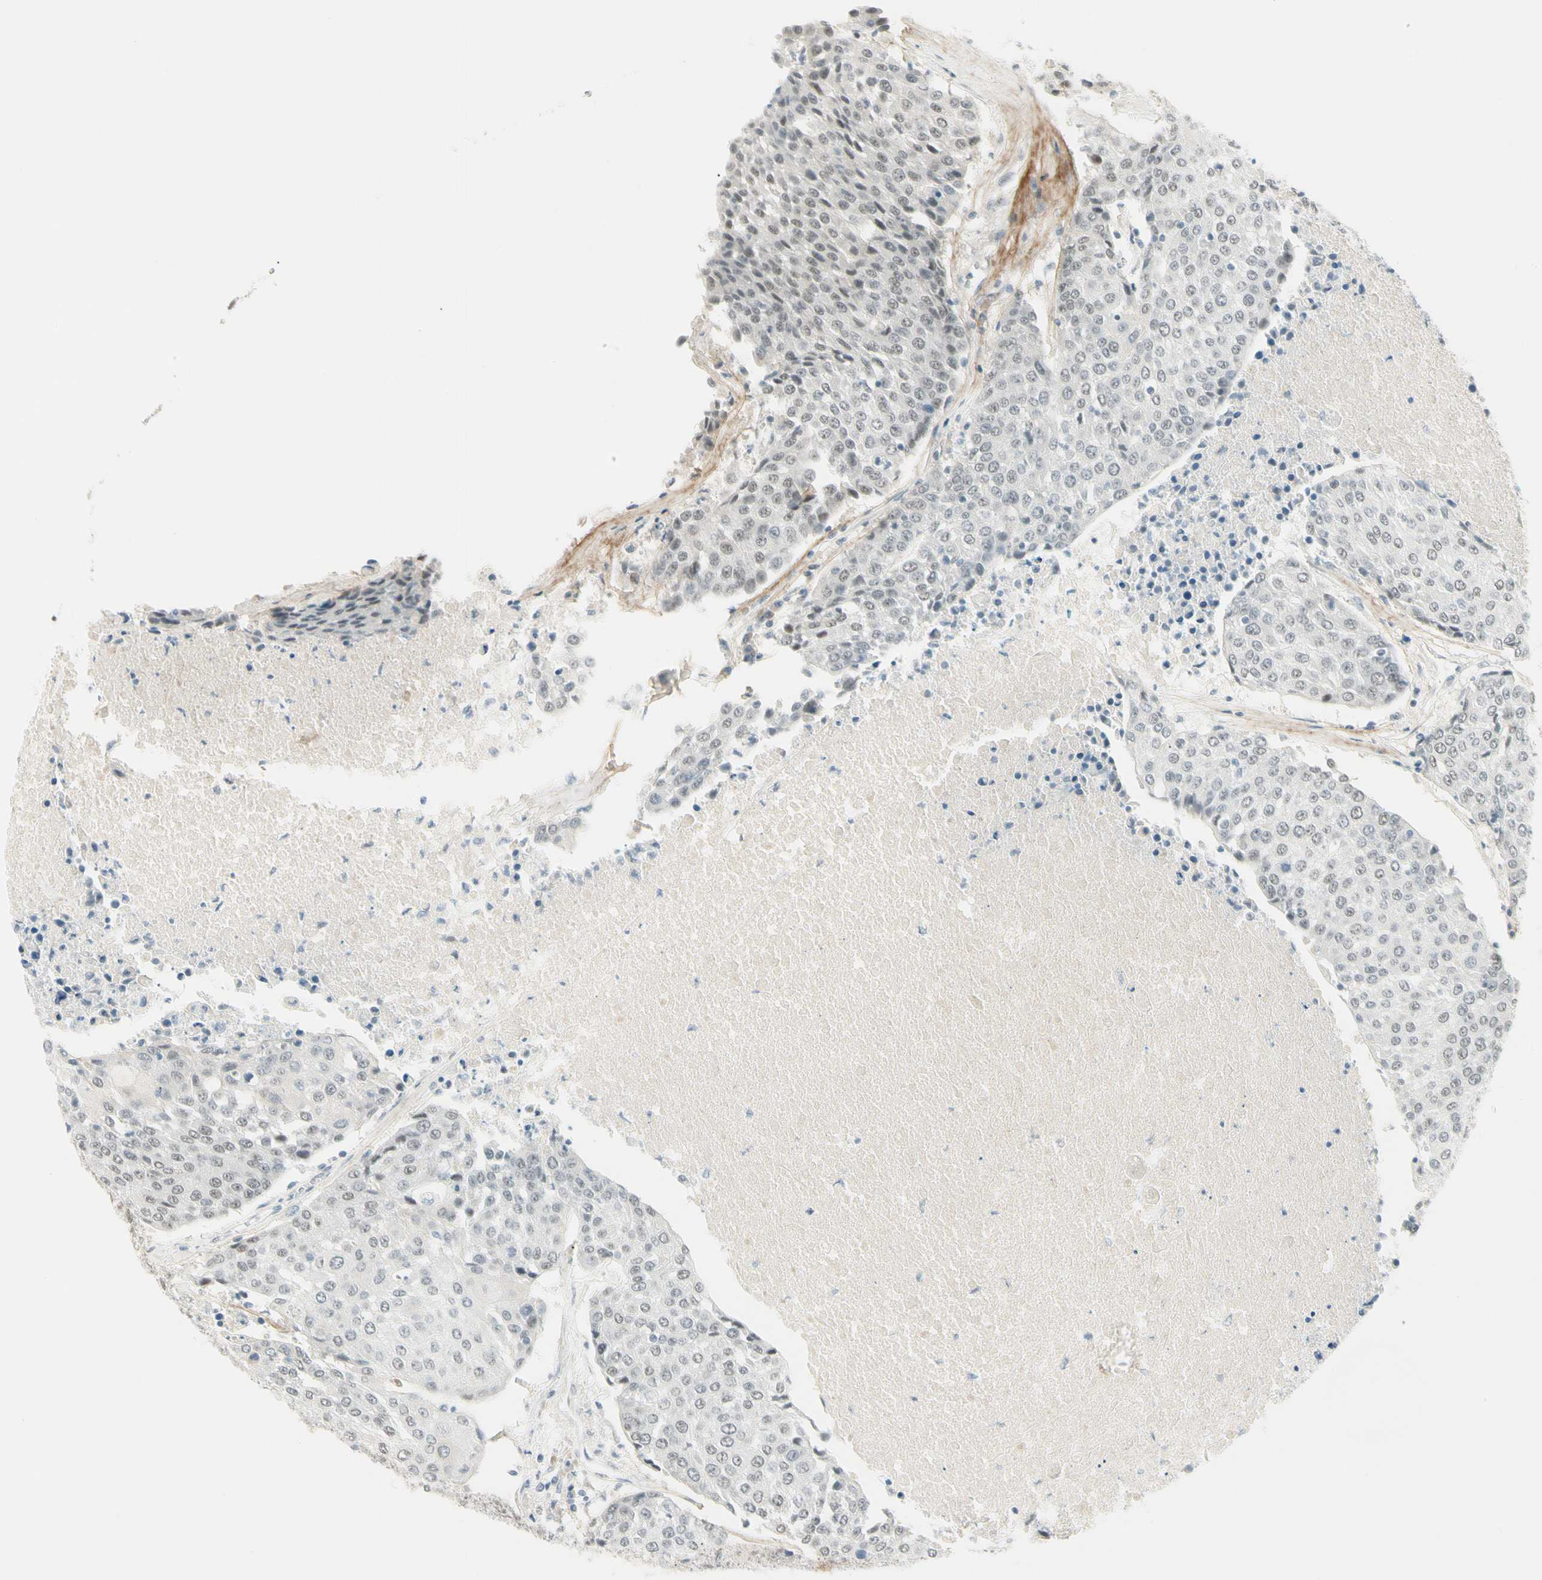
{"staining": {"intensity": "weak", "quantity": "<25%", "location": "nuclear"}, "tissue": "urothelial cancer", "cell_type": "Tumor cells", "image_type": "cancer", "snomed": [{"axis": "morphology", "description": "Urothelial carcinoma, High grade"}, {"axis": "topography", "description": "Urinary bladder"}], "caption": "Immunohistochemistry of urothelial cancer demonstrates no staining in tumor cells.", "gene": "ASPN", "patient": {"sex": "female", "age": 85}}